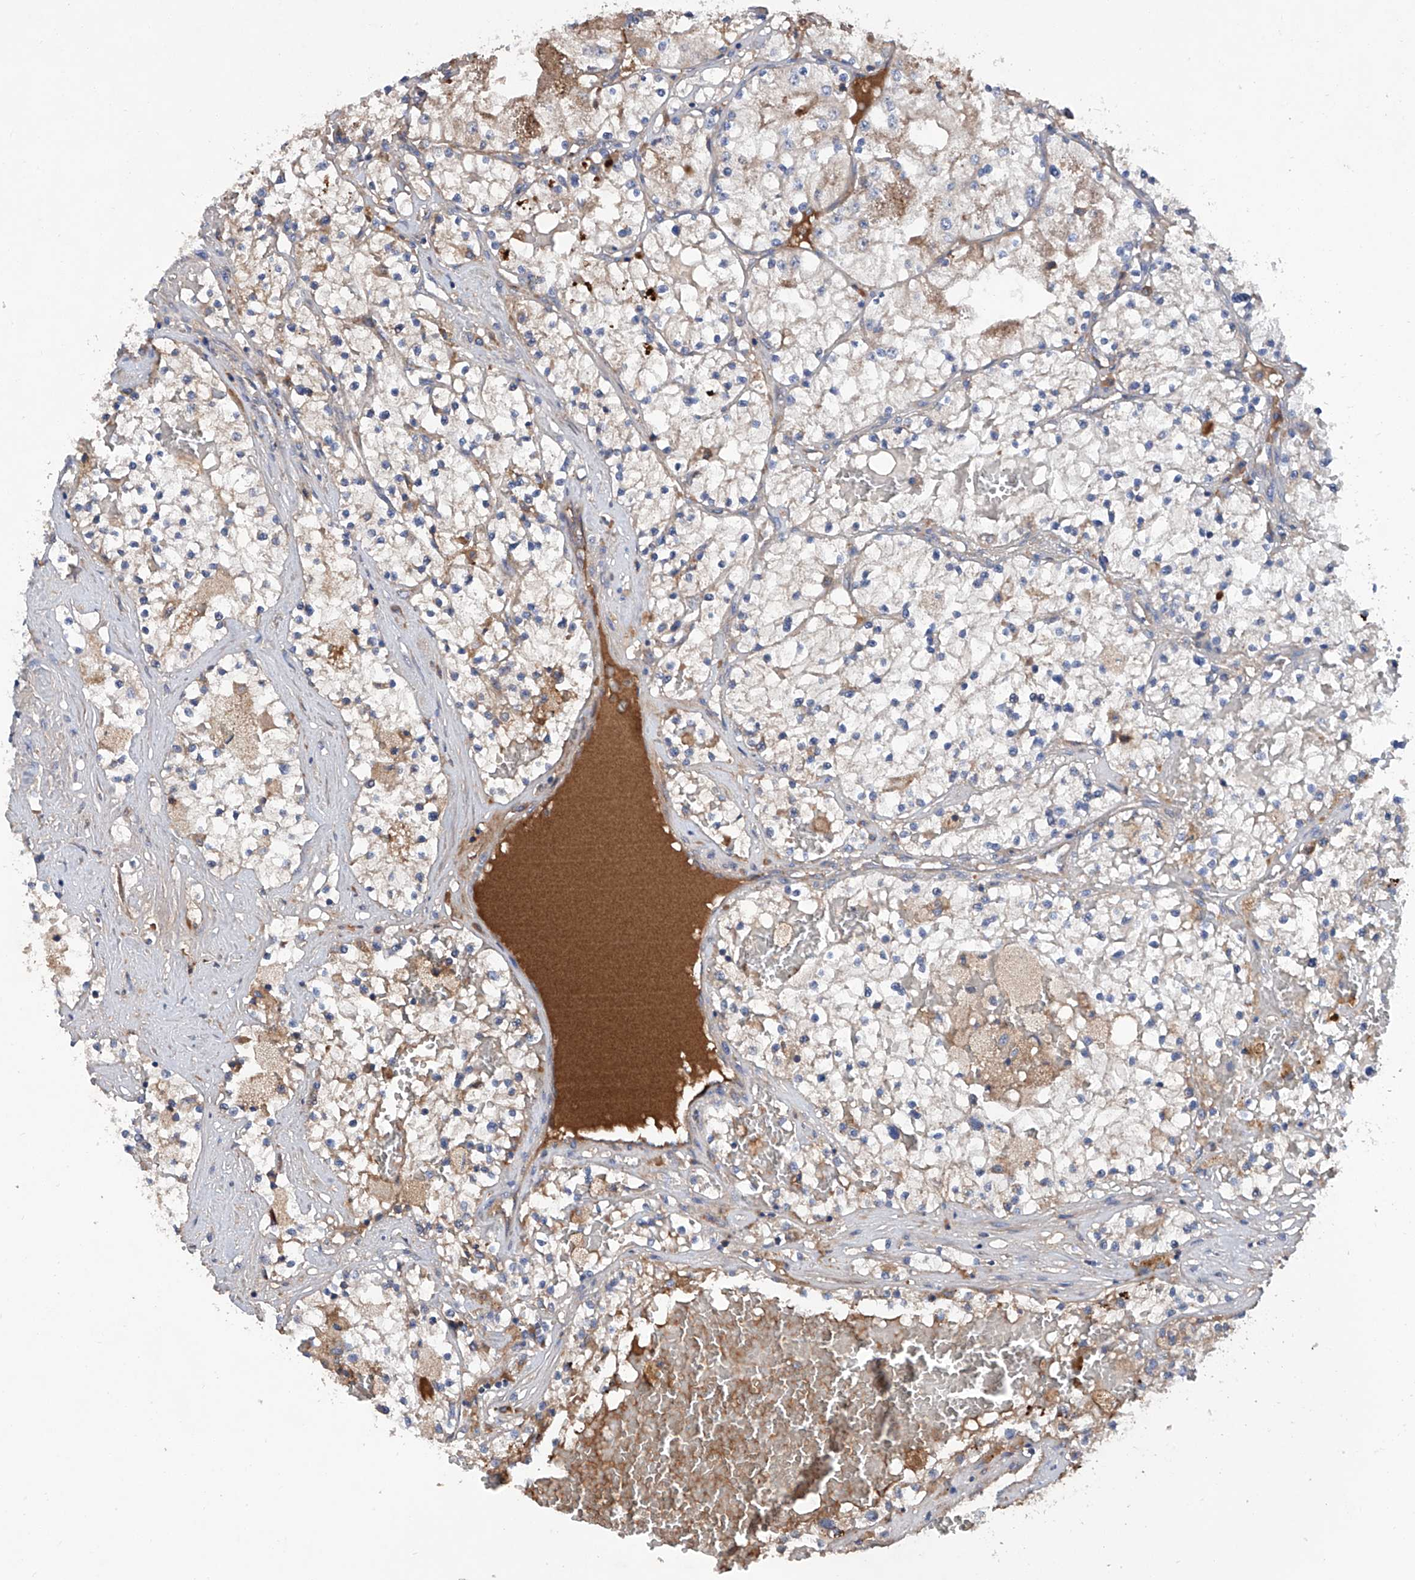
{"staining": {"intensity": "moderate", "quantity": "<25%", "location": "cytoplasmic/membranous"}, "tissue": "renal cancer", "cell_type": "Tumor cells", "image_type": "cancer", "snomed": [{"axis": "morphology", "description": "Normal tissue, NOS"}, {"axis": "morphology", "description": "Adenocarcinoma, NOS"}, {"axis": "topography", "description": "Kidney"}], "caption": "Adenocarcinoma (renal) stained with DAB IHC displays low levels of moderate cytoplasmic/membranous staining in approximately <25% of tumor cells. (Stains: DAB (3,3'-diaminobenzidine) in brown, nuclei in blue, Microscopy: brightfield microscopy at high magnification).", "gene": "ASCC3", "patient": {"sex": "male", "age": 68}}